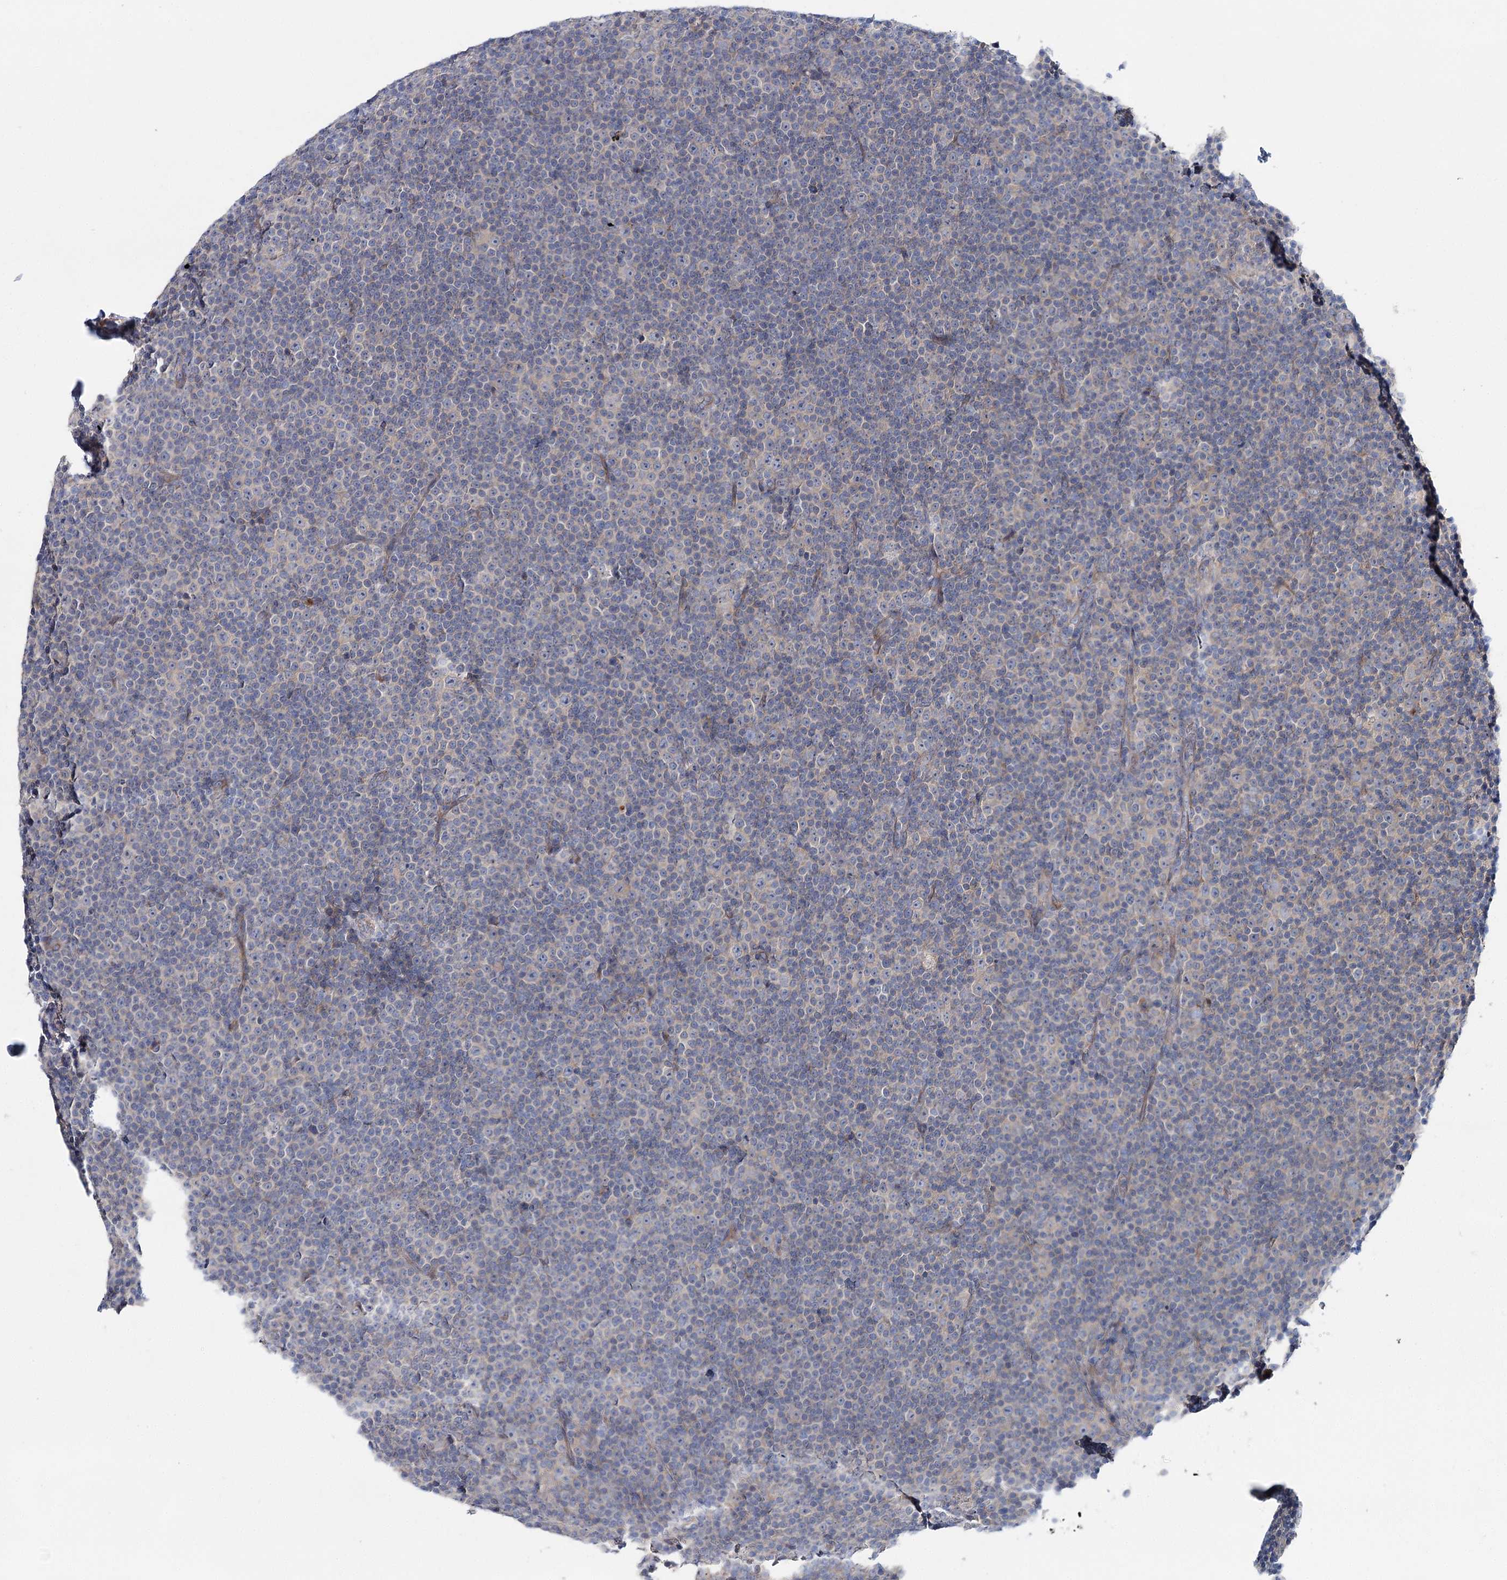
{"staining": {"intensity": "negative", "quantity": "none", "location": "none"}, "tissue": "lymphoma", "cell_type": "Tumor cells", "image_type": "cancer", "snomed": [{"axis": "morphology", "description": "Malignant lymphoma, non-Hodgkin's type, Low grade"}, {"axis": "topography", "description": "Lymph node"}], "caption": "This is an immunohistochemistry histopathology image of human malignant lymphoma, non-Hodgkin's type (low-grade). There is no expression in tumor cells.", "gene": "LRRC14B", "patient": {"sex": "female", "age": 67}}